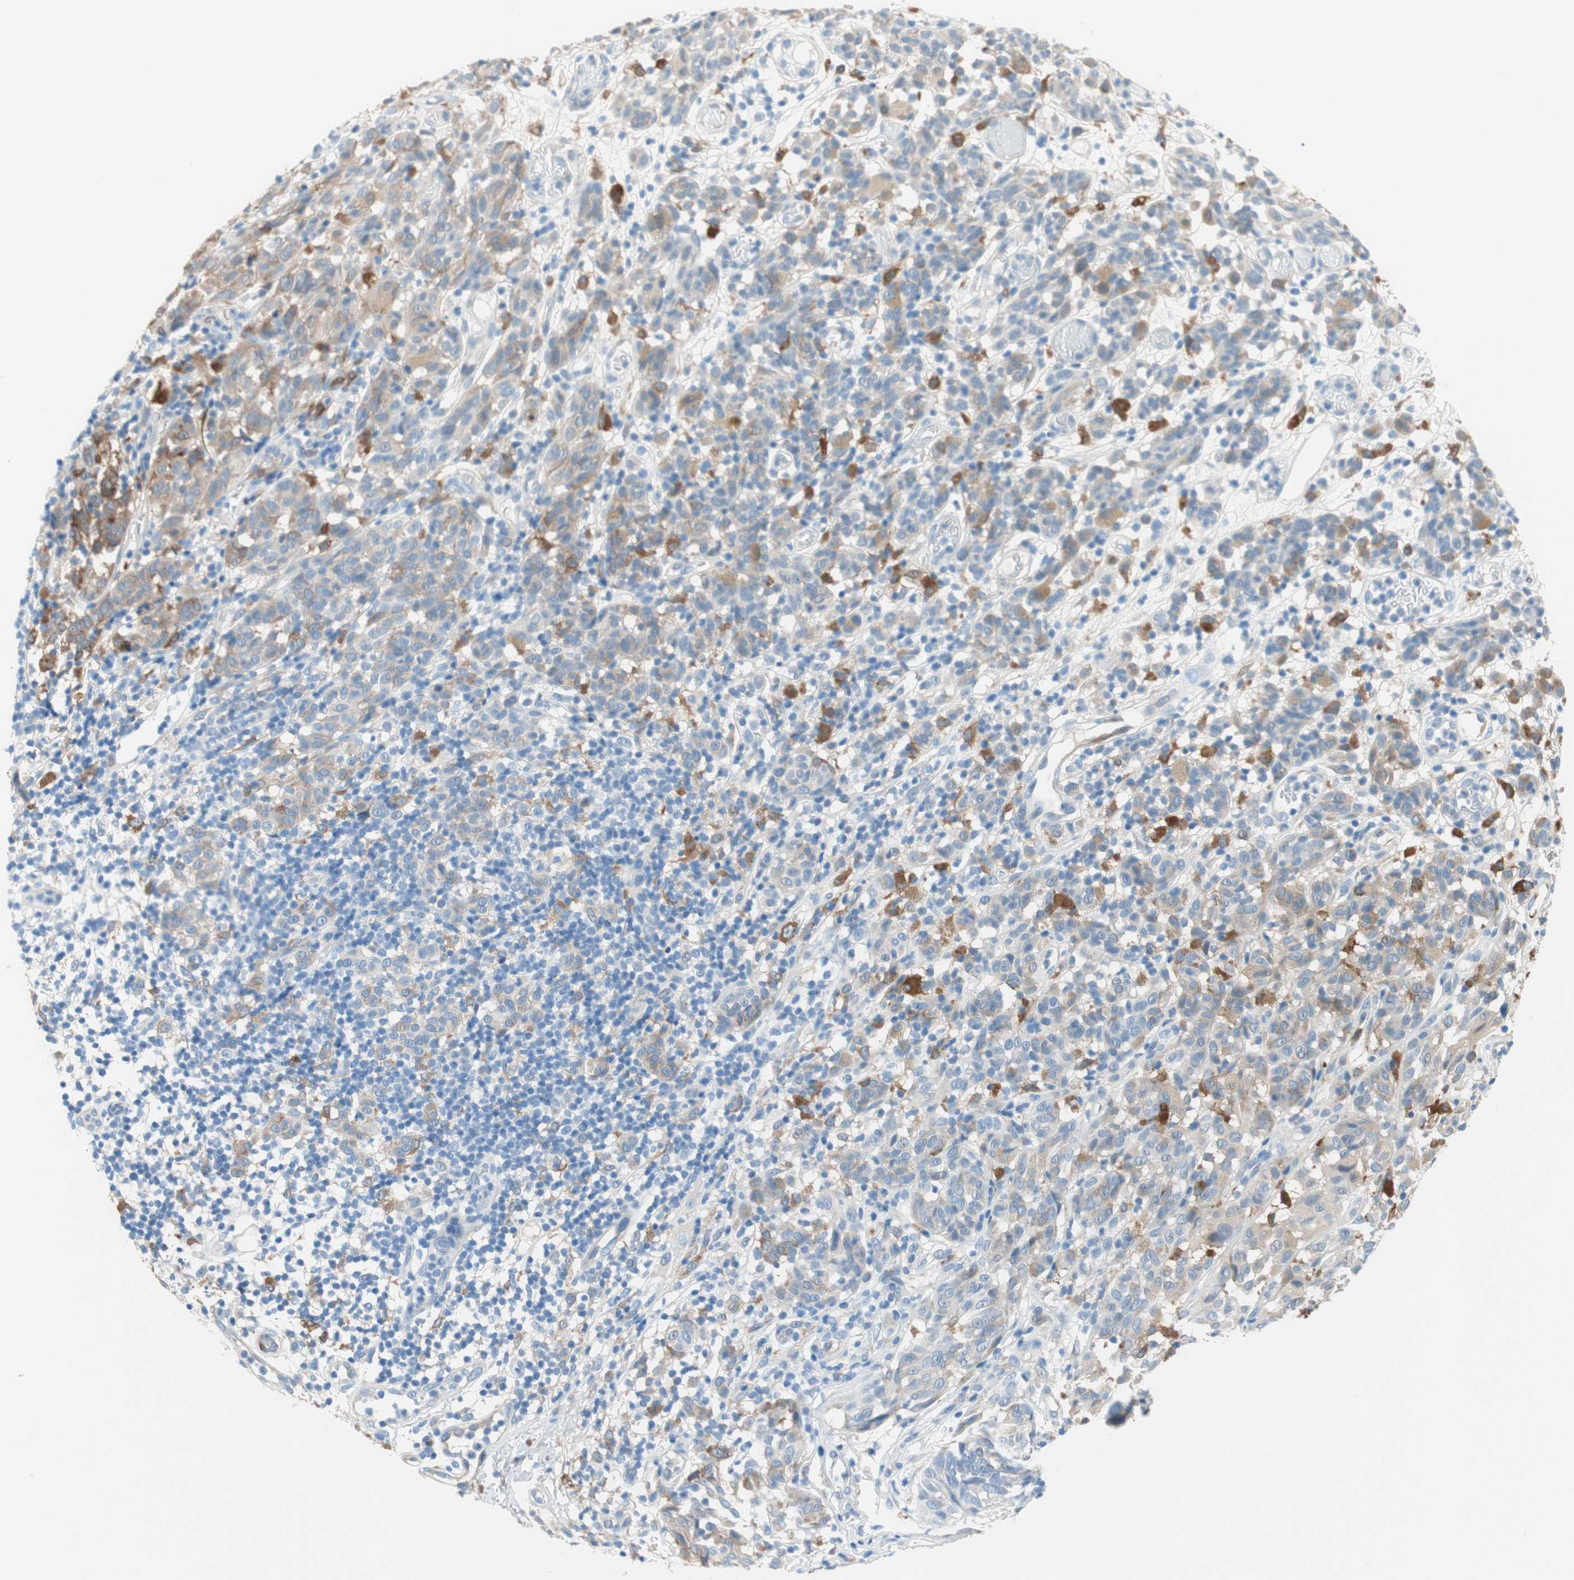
{"staining": {"intensity": "moderate", "quantity": "25%-75%", "location": "cytoplasmic/membranous"}, "tissue": "melanoma", "cell_type": "Tumor cells", "image_type": "cancer", "snomed": [{"axis": "morphology", "description": "Malignant melanoma, NOS"}, {"axis": "topography", "description": "Skin"}], "caption": "Immunohistochemical staining of human malignant melanoma shows medium levels of moderate cytoplasmic/membranous protein expression in about 25%-75% of tumor cells.", "gene": "GLUL", "patient": {"sex": "female", "age": 46}}